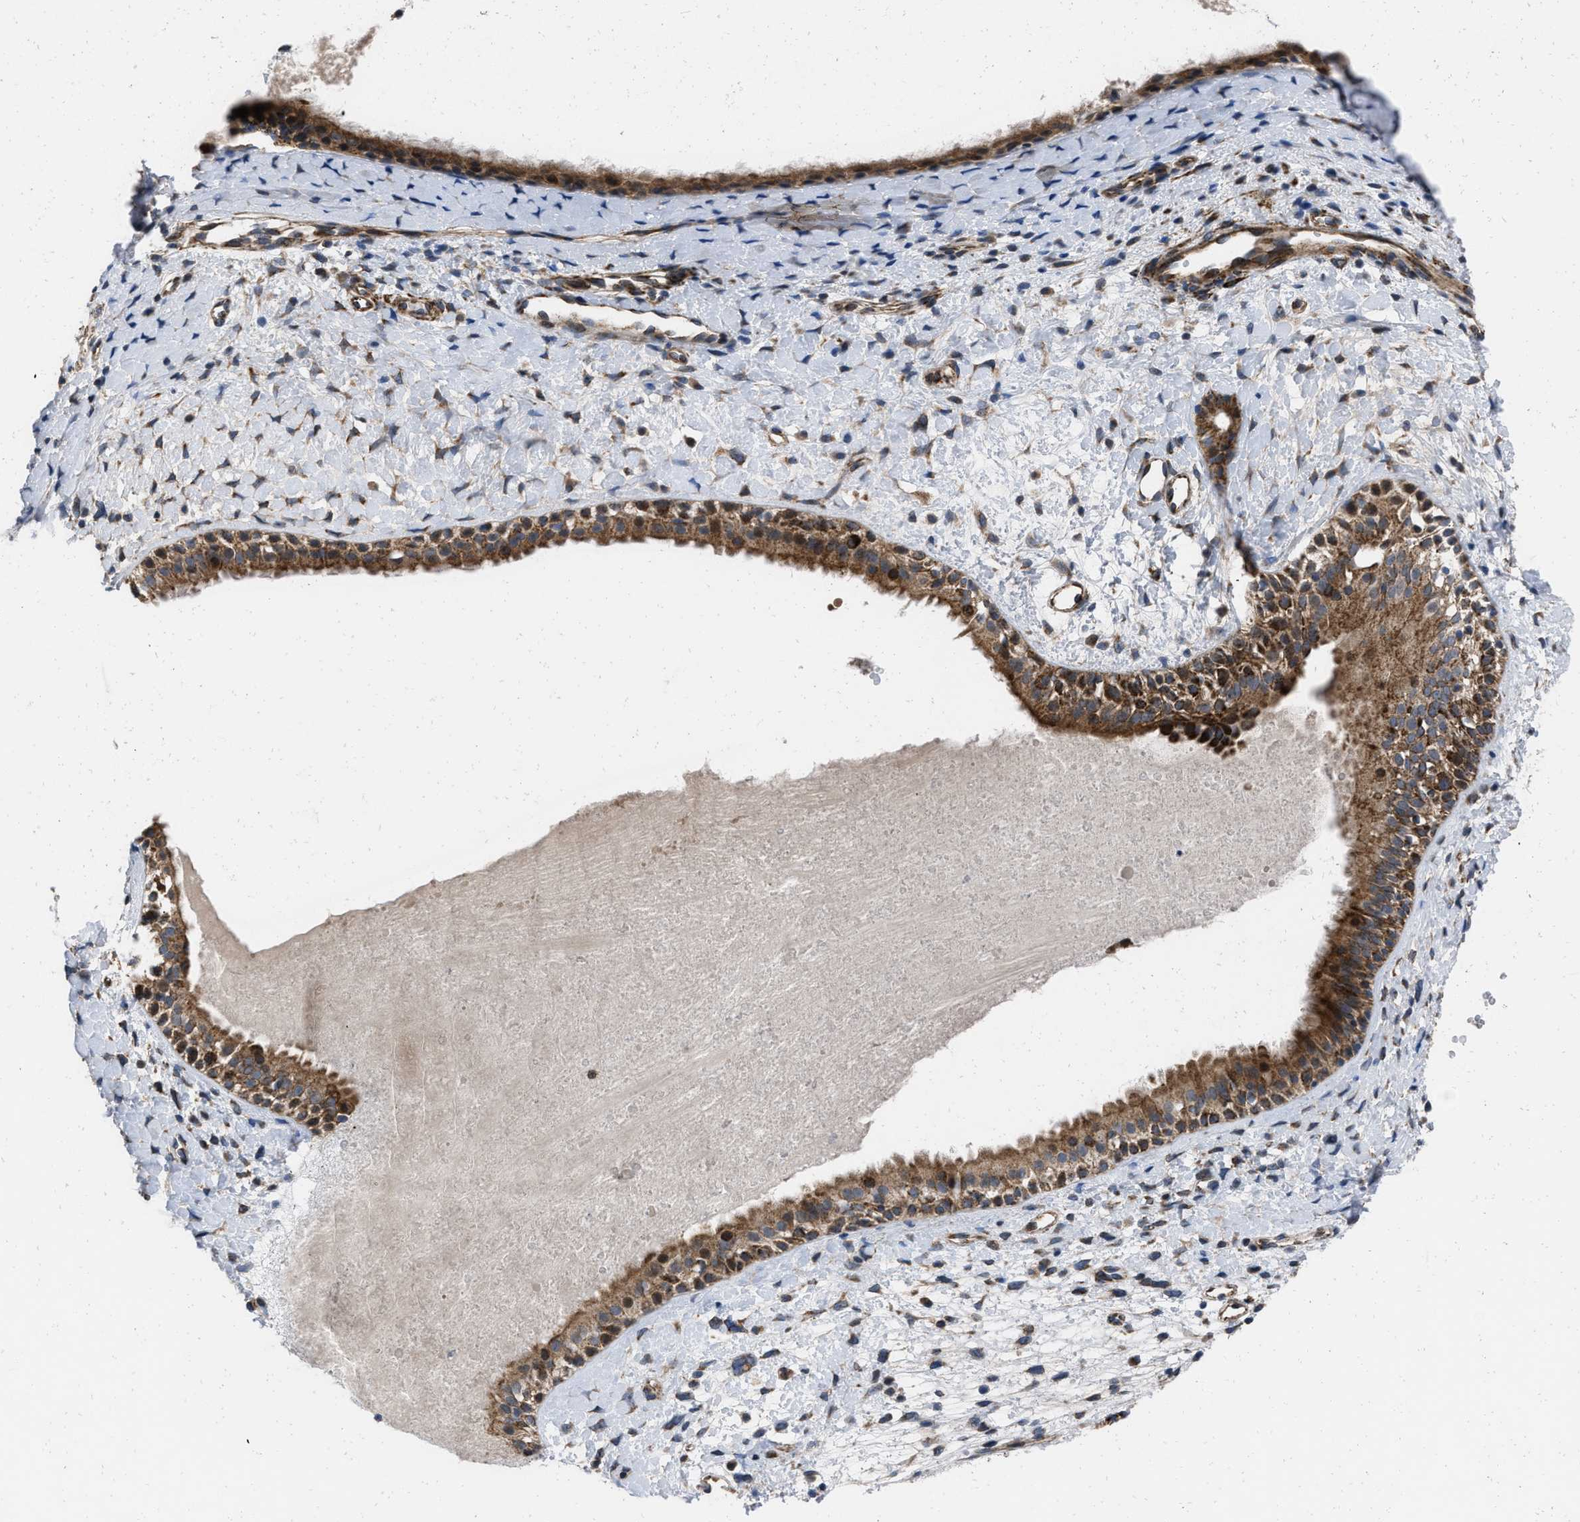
{"staining": {"intensity": "strong", "quantity": ">75%", "location": "cytoplasmic/membranous"}, "tissue": "nasopharynx", "cell_type": "Respiratory epithelial cells", "image_type": "normal", "snomed": [{"axis": "morphology", "description": "Normal tissue, NOS"}, {"axis": "topography", "description": "Nasopharynx"}], "caption": "Respiratory epithelial cells show high levels of strong cytoplasmic/membranous staining in approximately >75% of cells in benign human nasopharynx. The protein of interest is shown in brown color, while the nuclei are stained blue.", "gene": "AKAP1", "patient": {"sex": "male", "age": 22}}